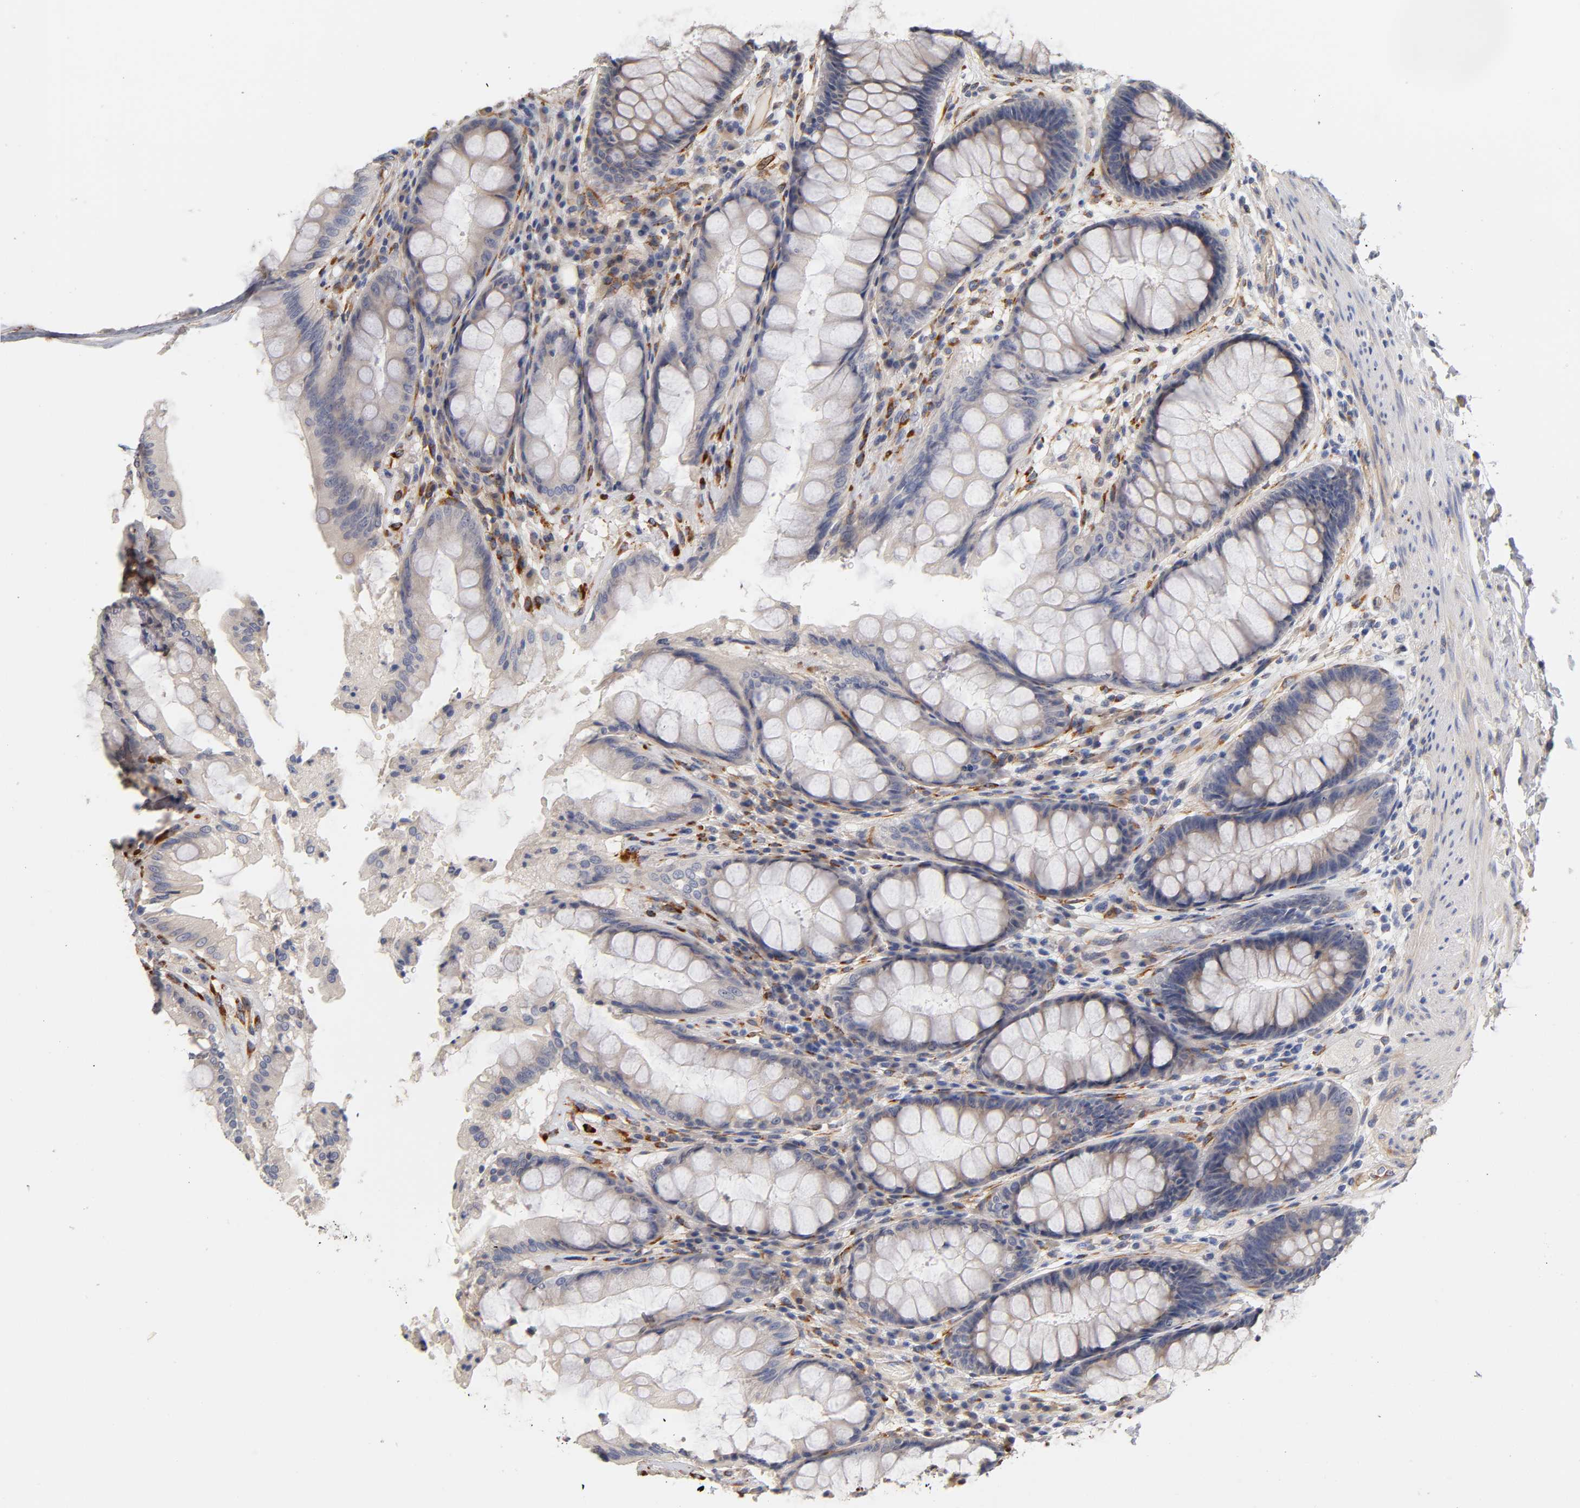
{"staining": {"intensity": "negative", "quantity": "none", "location": "none"}, "tissue": "rectum", "cell_type": "Glandular cells", "image_type": "normal", "snomed": [{"axis": "morphology", "description": "Normal tissue, NOS"}, {"axis": "topography", "description": "Rectum"}], "caption": "Immunohistochemical staining of normal rectum reveals no significant positivity in glandular cells. (Brightfield microscopy of DAB (3,3'-diaminobenzidine) immunohistochemistry (IHC) at high magnification).", "gene": "LAMB1", "patient": {"sex": "female", "age": 46}}